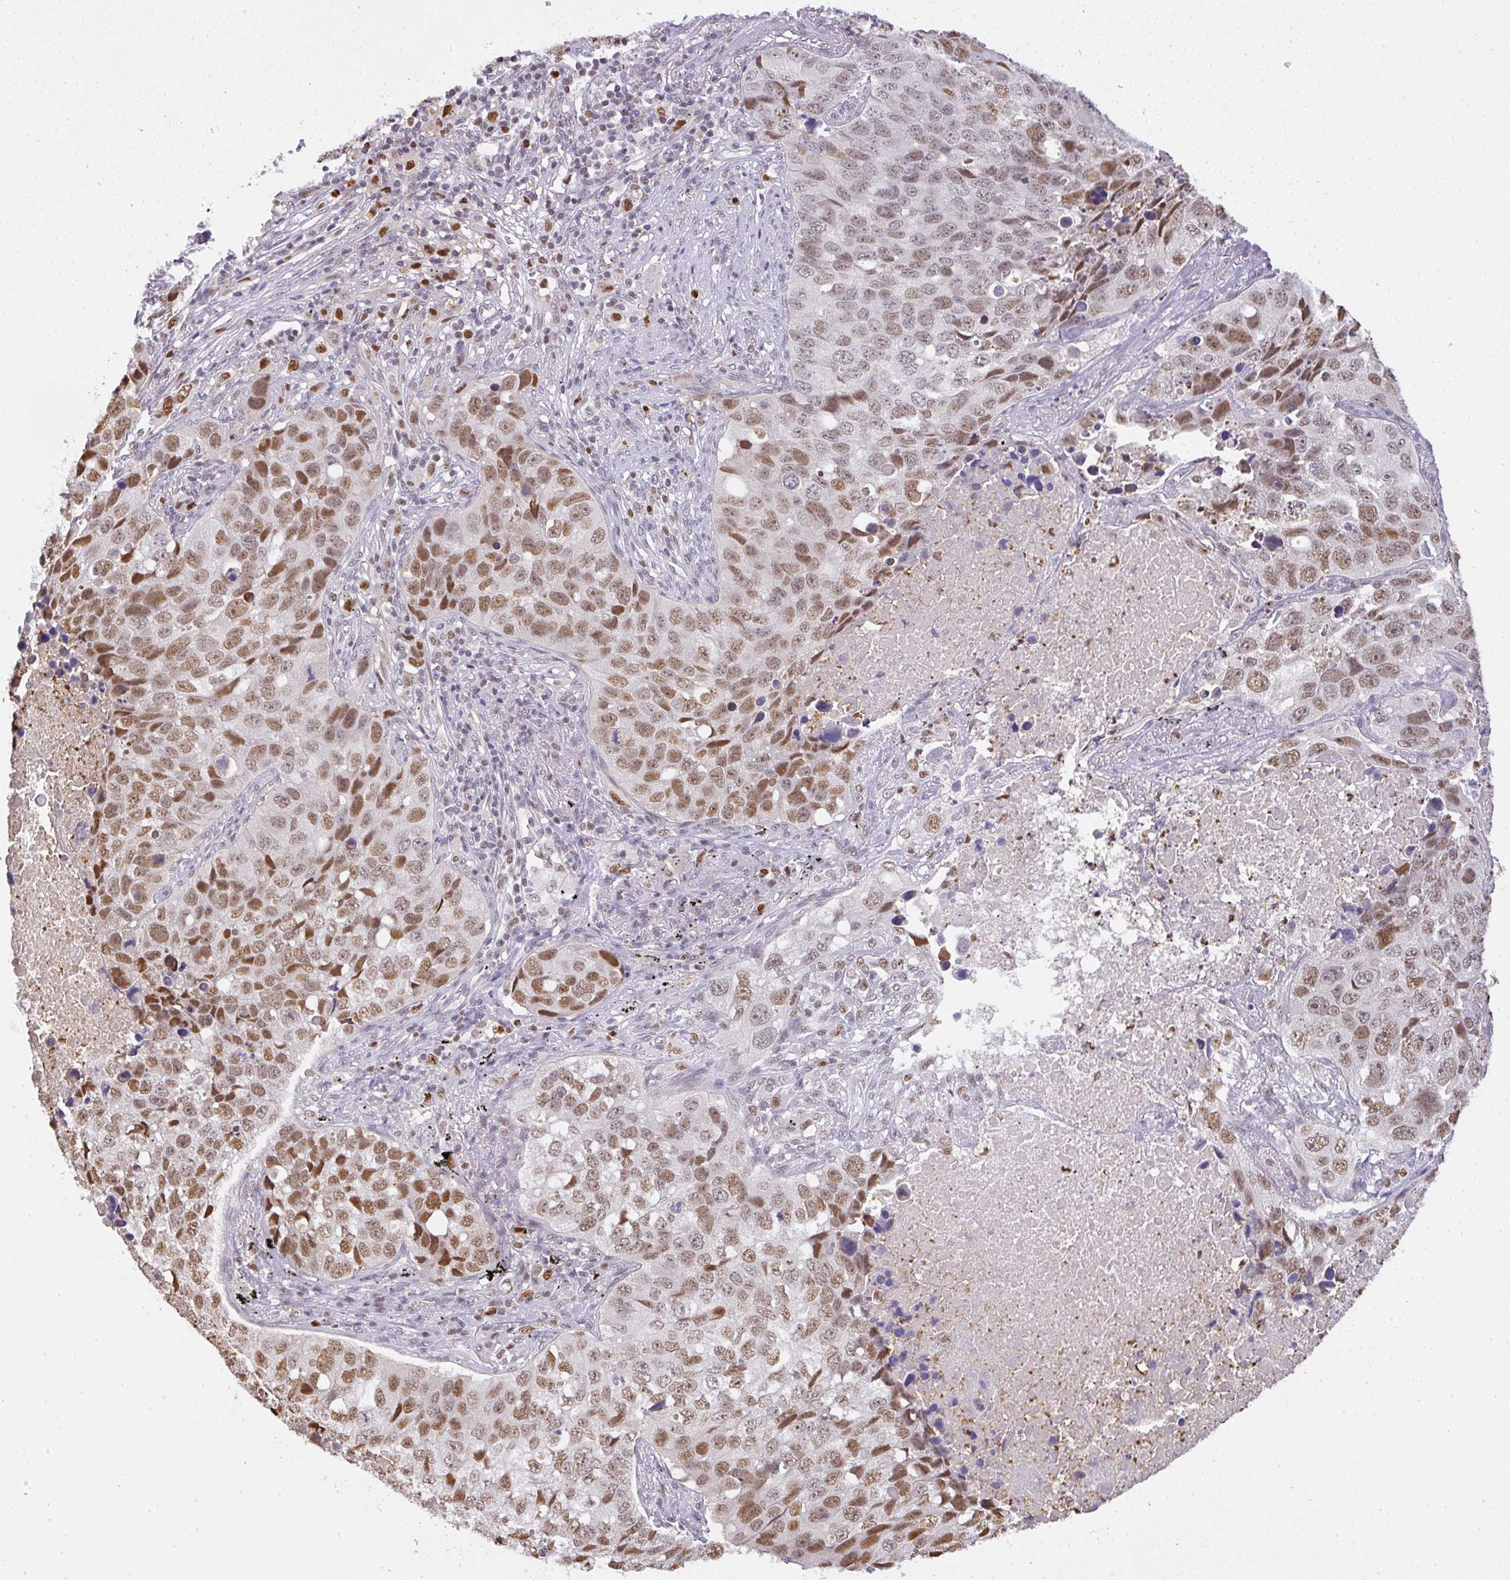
{"staining": {"intensity": "moderate", "quantity": ">75%", "location": "nuclear"}, "tissue": "lung cancer", "cell_type": "Tumor cells", "image_type": "cancer", "snomed": [{"axis": "morphology", "description": "Squamous cell carcinoma, NOS"}, {"axis": "topography", "description": "Lung"}], "caption": "Immunohistochemistry (IHC) (DAB) staining of squamous cell carcinoma (lung) shows moderate nuclear protein staining in approximately >75% of tumor cells.", "gene": "BBX", "patient": {"sex": "male", "age": 60}}